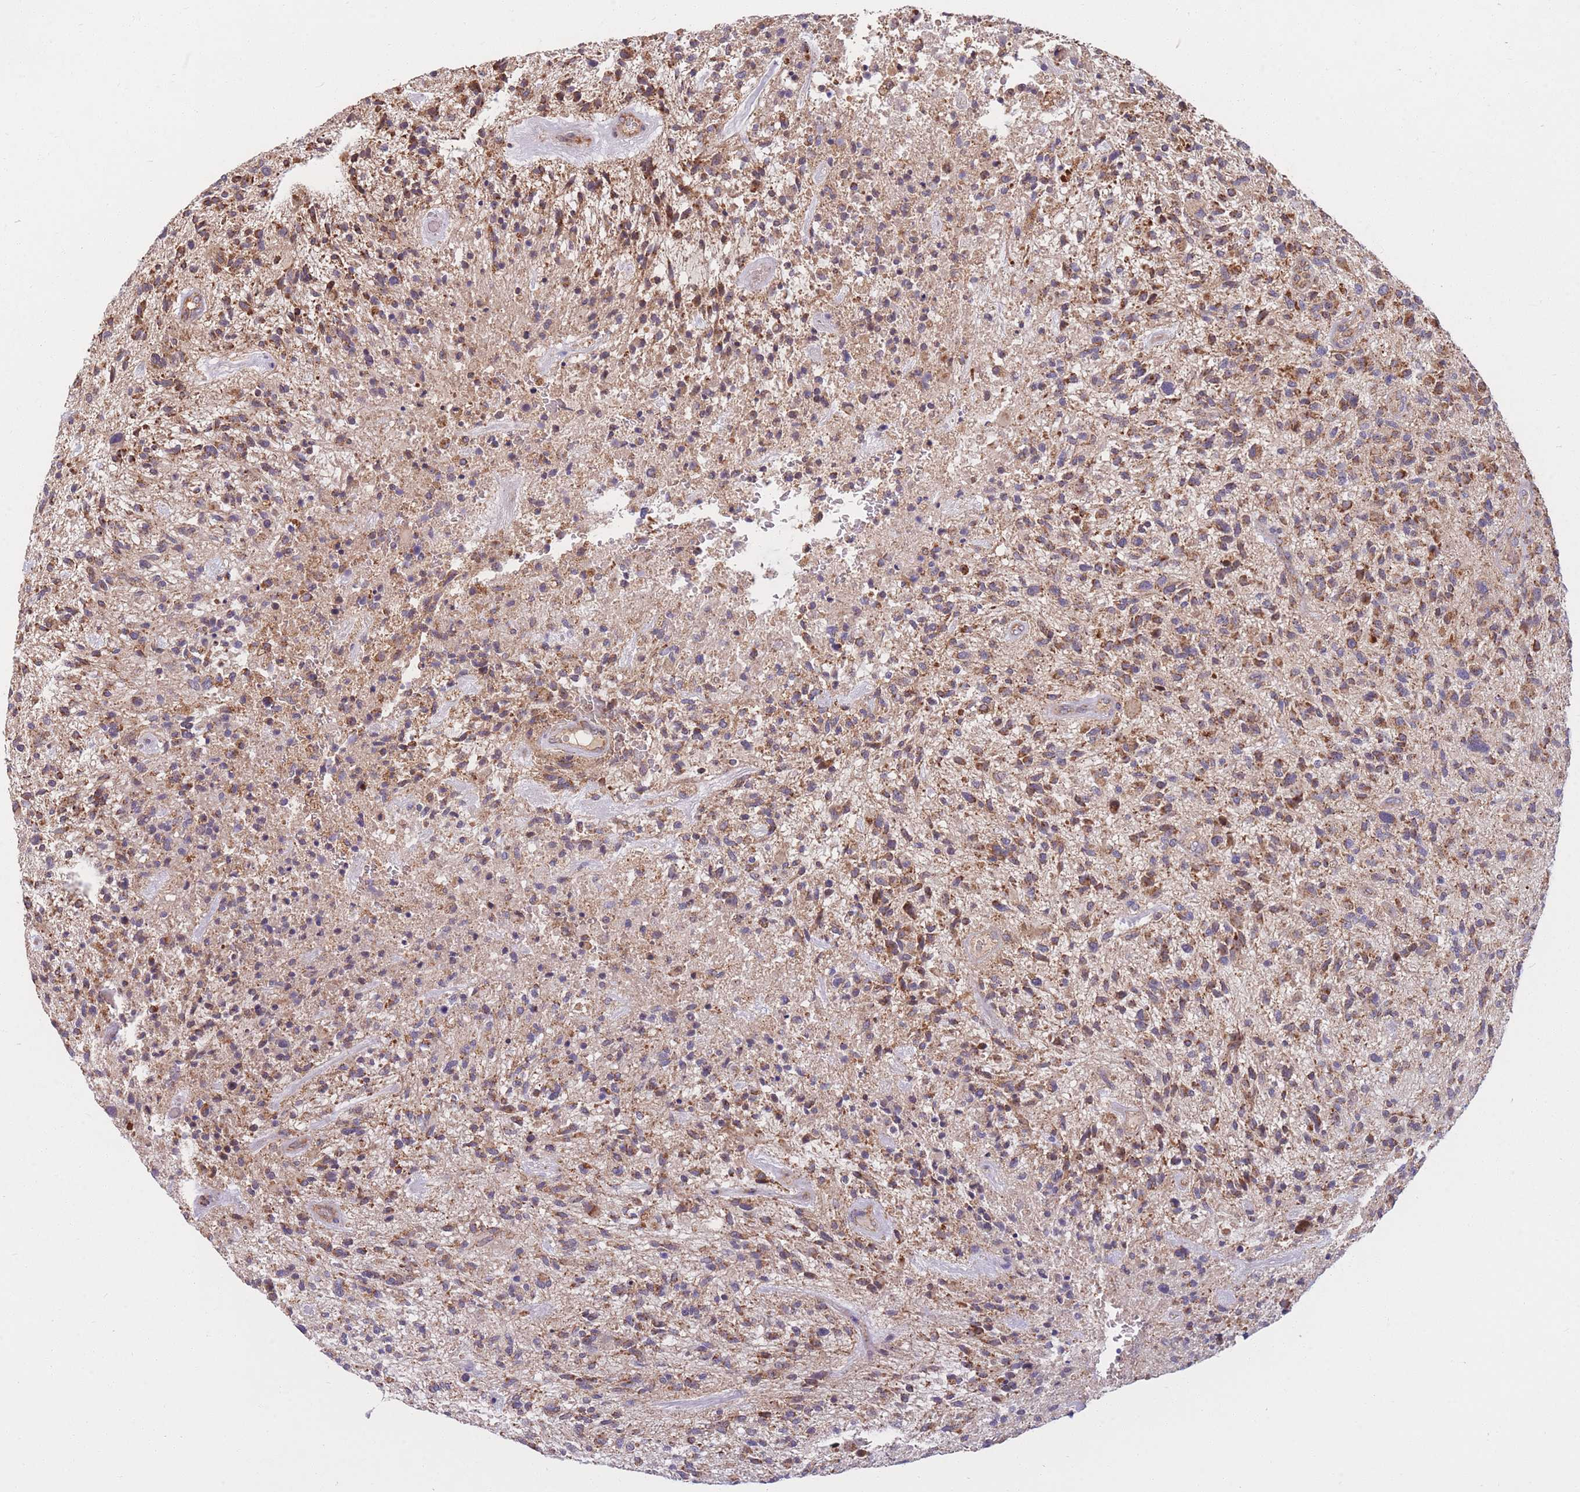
{"staining": {"intensity": "moderate", "quantity": ">75%", "location": "cytoplasmic/membranous"}, "tissue": "glioma", "cell_type": "Tumor cells", "image_type": "cancer", "snomed": [{"axis": "morphology", "description": "Glioma, malignant, High grade"}, {"axis": "topography", "description": "Brain"}], "caption": "Immunohistochemistry (IHC) (DAB (3,3'-diaminobenzidine)) staining of human glioma demonstrates moderate cytoplasmic/membranous protein staining in about >75% of tumor cells. (brown staining indicates protein expression, while blue staining denotes nuclei).", "gene": "PTPMT1", "patient": {"sex": "male", "age": 47}}